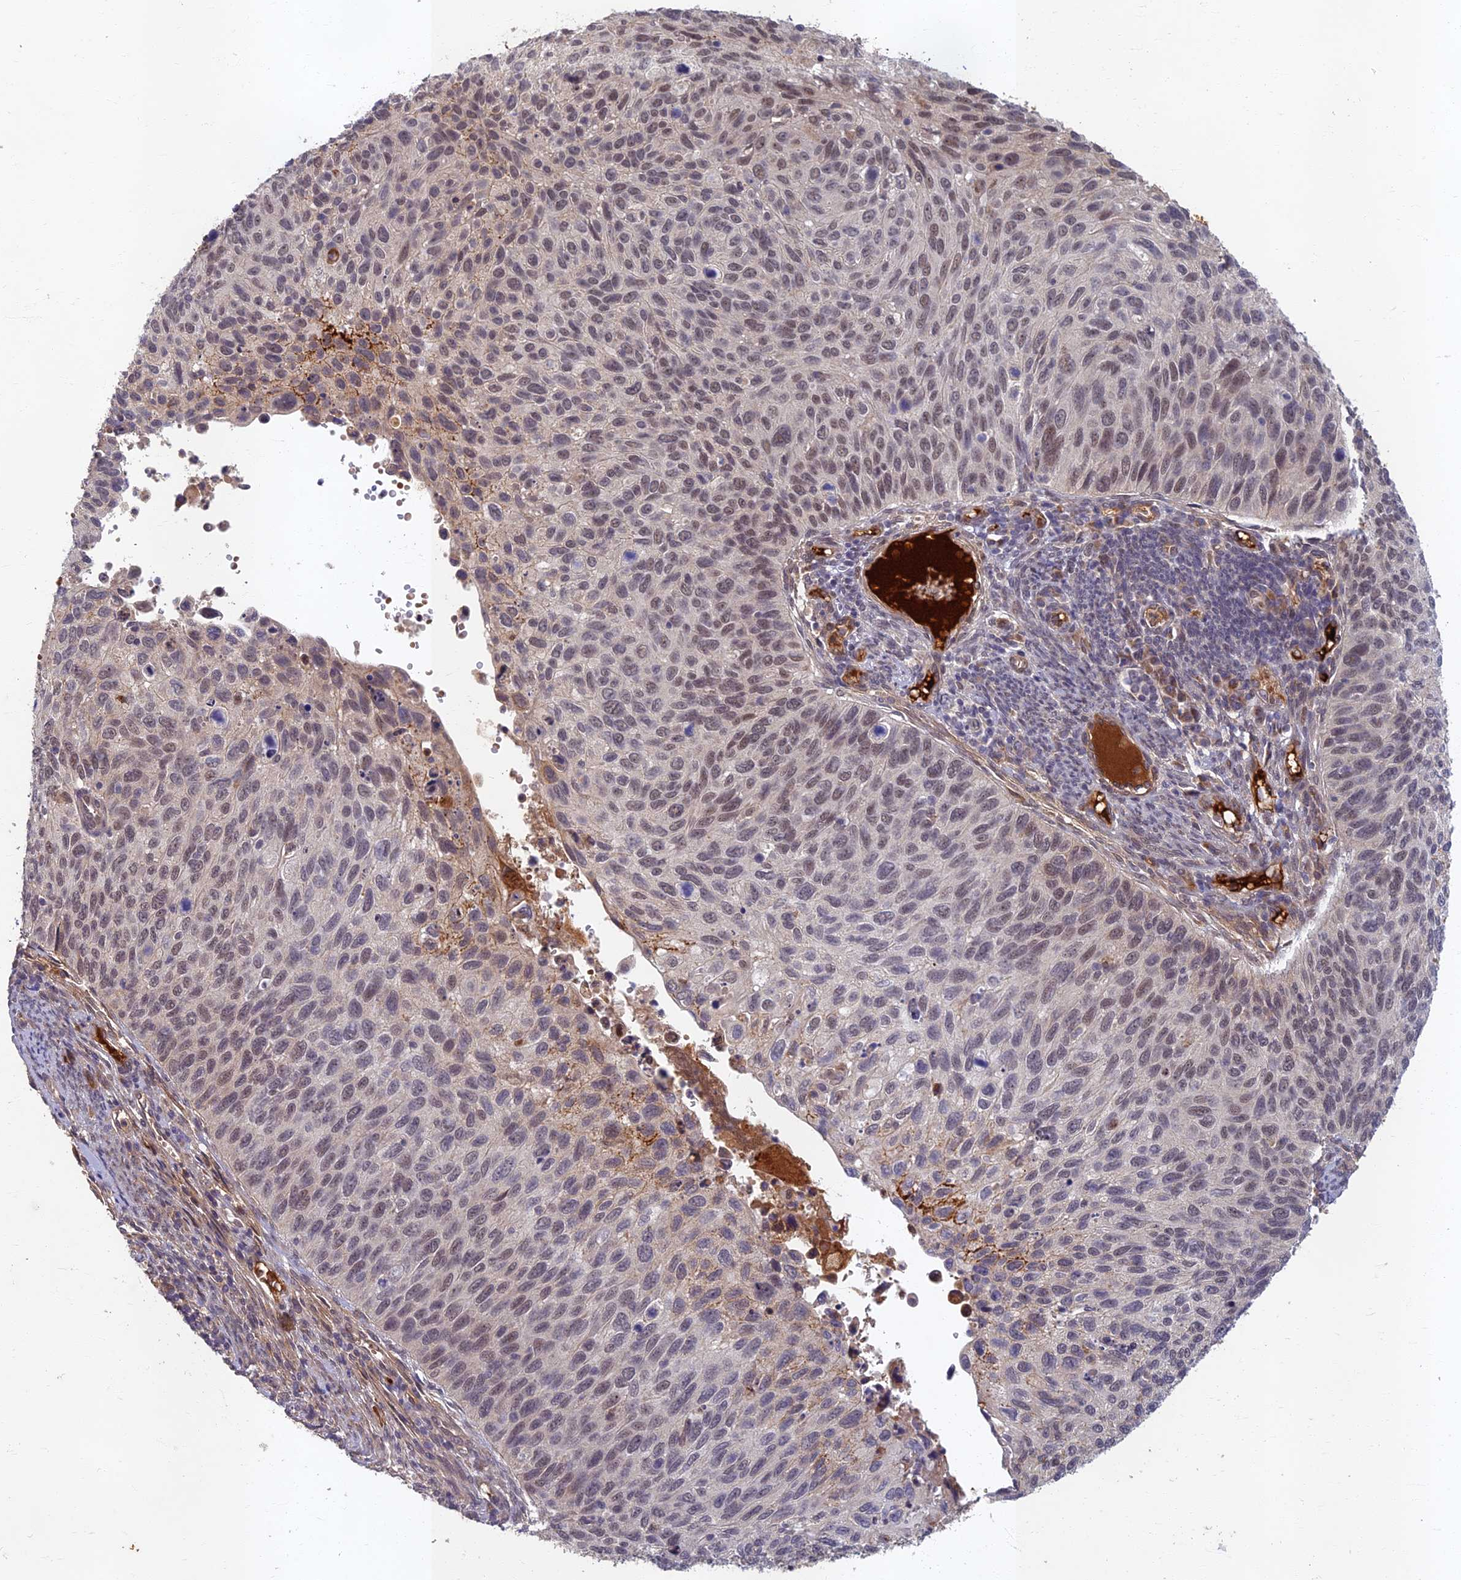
{"staining": {"intensity": "weak", "quantity": "<25%", "location": "nuclear"}, "tissue": "cervical cancer", "cell_type": "Tumor cells", "image_type": "cancer", "snomed": [{"axis": "morphology", "description": "Squamous cell carcinoma, NOS"}, {"axis": "topography", "description": "Cervix"}], "caption": "The image exhibits no staining of tumor cells in squamous cell carcinoma (cervical). (DAB IHC with hematoxylin counter stain).", "gene": "EARS2", "patient": {"sex": "female", "age": 70}}